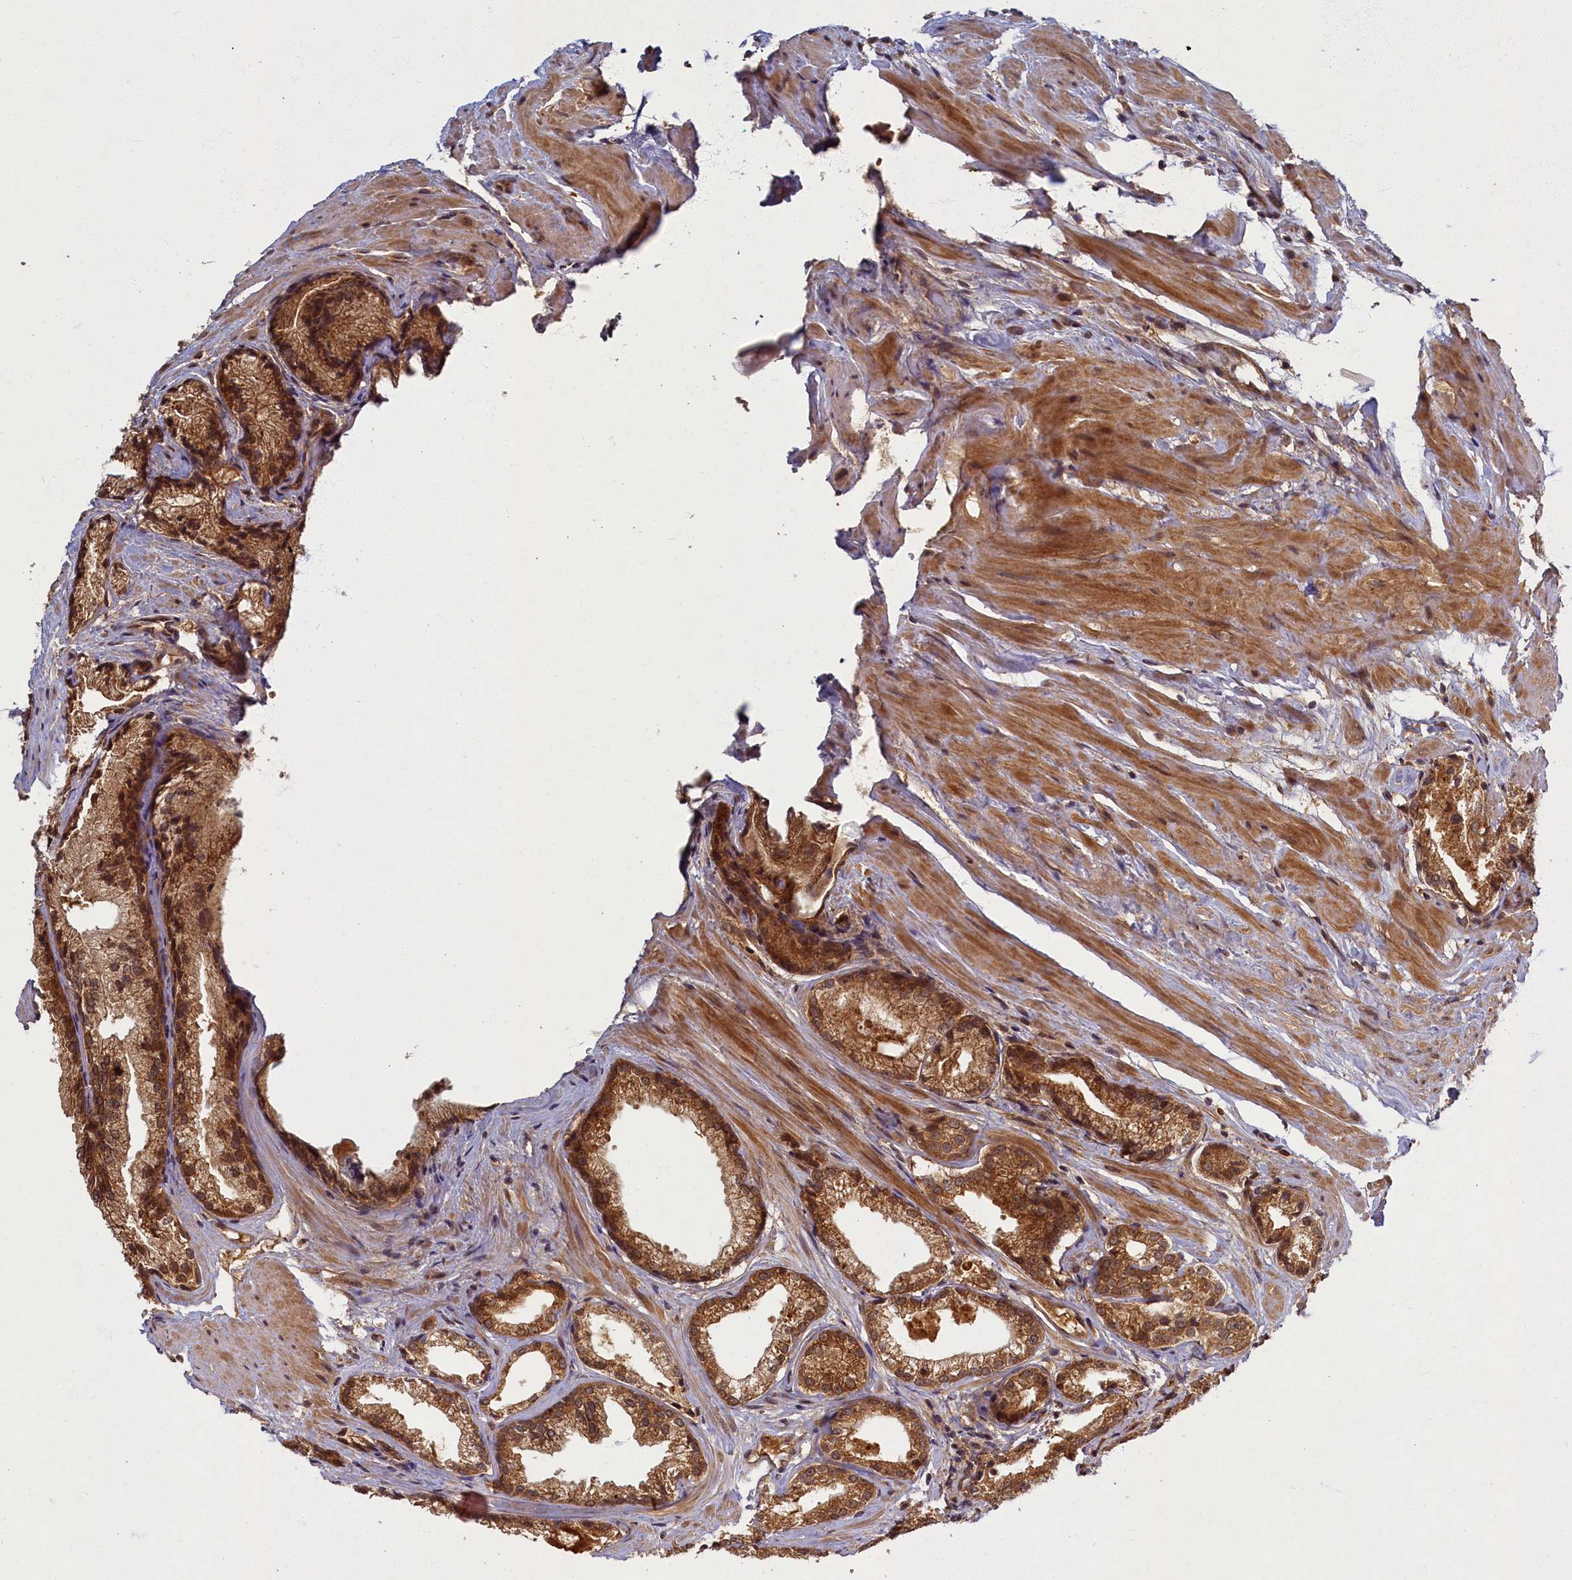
{"staining": {"intensity": "moderate", "quantity": ">75%", "location": "cytoplasmic/membranous"}, "tissue": "prostate cancer", "cell_type": "Tumor cells", "image_type": "cancer", "snomed": [{"axis": "morphology", "description": "Adenocarcinoma, Low grade"}, {"axis": "topography", "description": "Prostate"}], "caption": "The photomicrograph exhibits a brown stain indicating the presence of a protein in the cytoplasmic/membranous of tumor cells in prostate cancer.", "gene": "BICD1", "patient": {"sex": "male", "age": 54}}